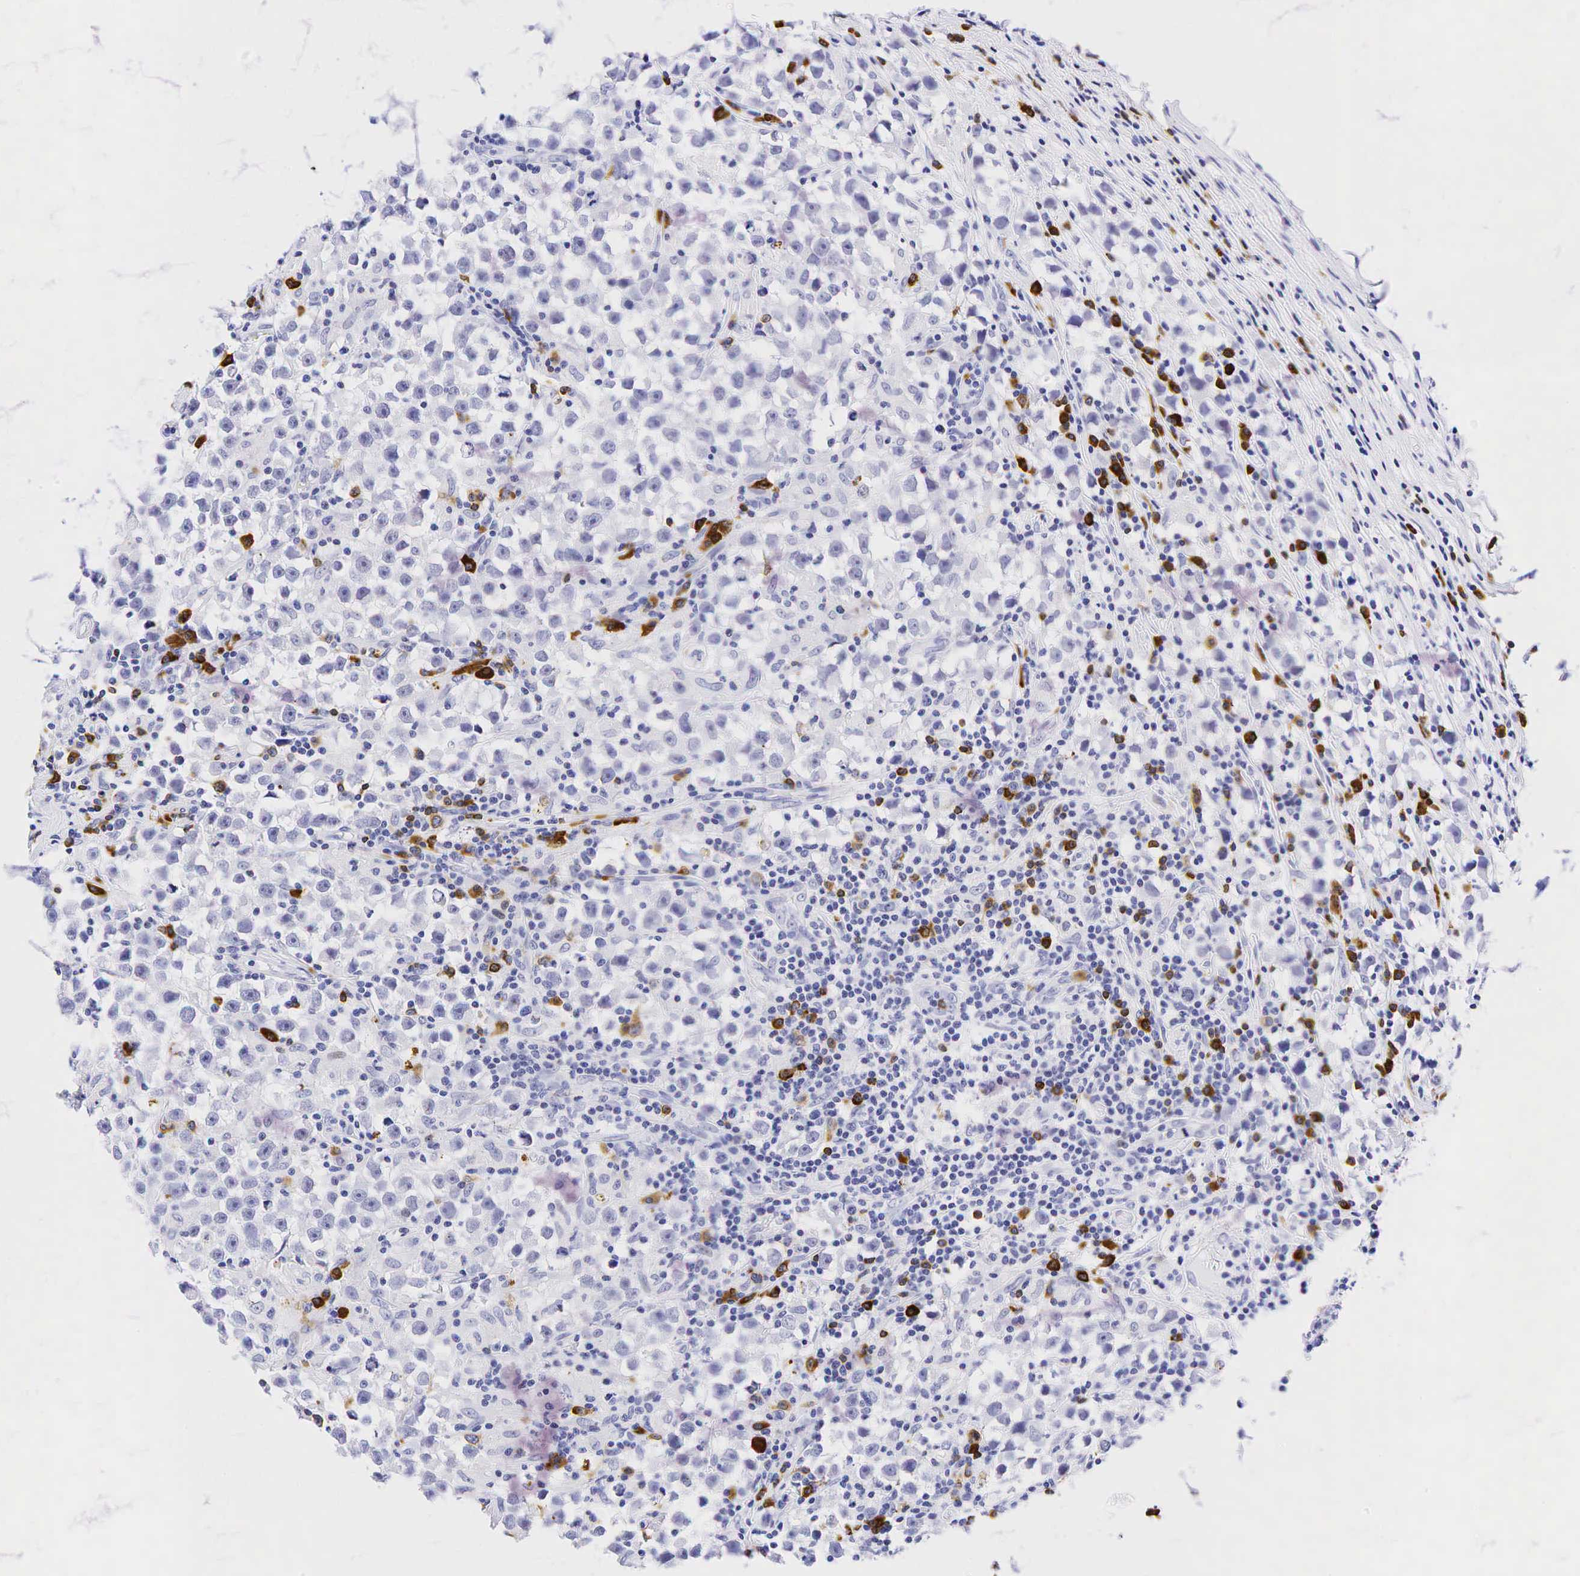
{"staining": {"intensity": "negative", "quantity": "none", "location": "none"}, "tissue": "testis cancer", "cell_type": "Tumor cells", "image_type": "cancer", "snomed": [{"axis": "morphology", "description": "Seminoma, NOS"}, {"axis": "topography", "description": "Testis"}], "caption": "This is a photomicrograph of immunohistochemistry (IHC) staining of testis seminoma, which shows no staining in tumor cells. (Brightfield microscopy of DAB (3,3'-diaminobenzidine) immunohistochemistry (IHC) at high magnification).", "gene": "CD79A", "patient": {"sex": "male", "age": 33}}